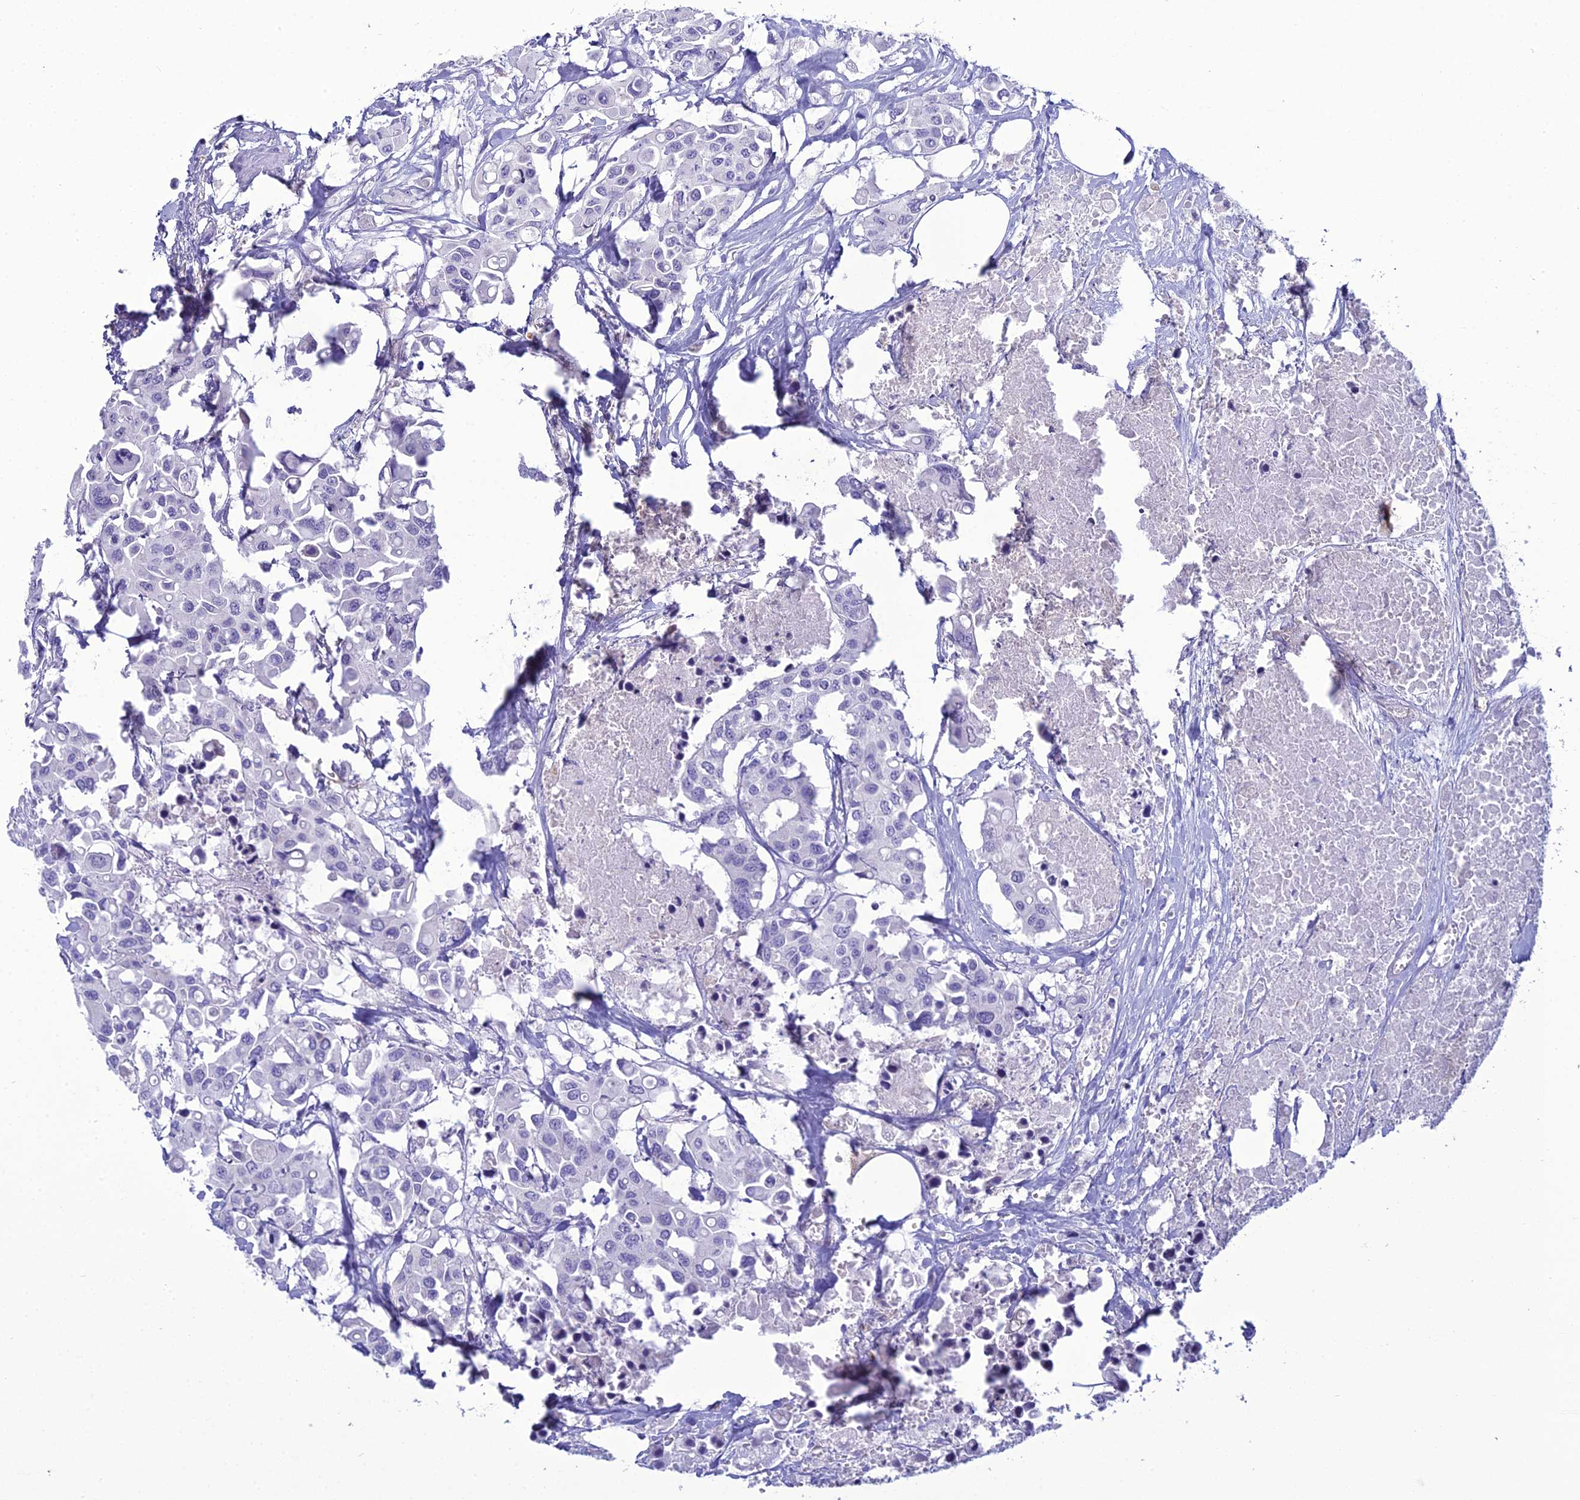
{"staining": {"intensity": "negative", "quantity": "none", "location": "none"}, "tissue": "colorectal cancer", "cell_type": "Tumor cells", "image_type": "cancer", "snomed": [{"axis": "morphology", "description": "Adenocarcinoma, NOS"}, {"axis": "topography", "description": "Colon"}], "caption": "This is an IHC micrograph of human colorectal adenocarcinoma. There is no expression in tumor cells.", "gene": "ACE", "patient": {"sex": "male", "age": 77}}